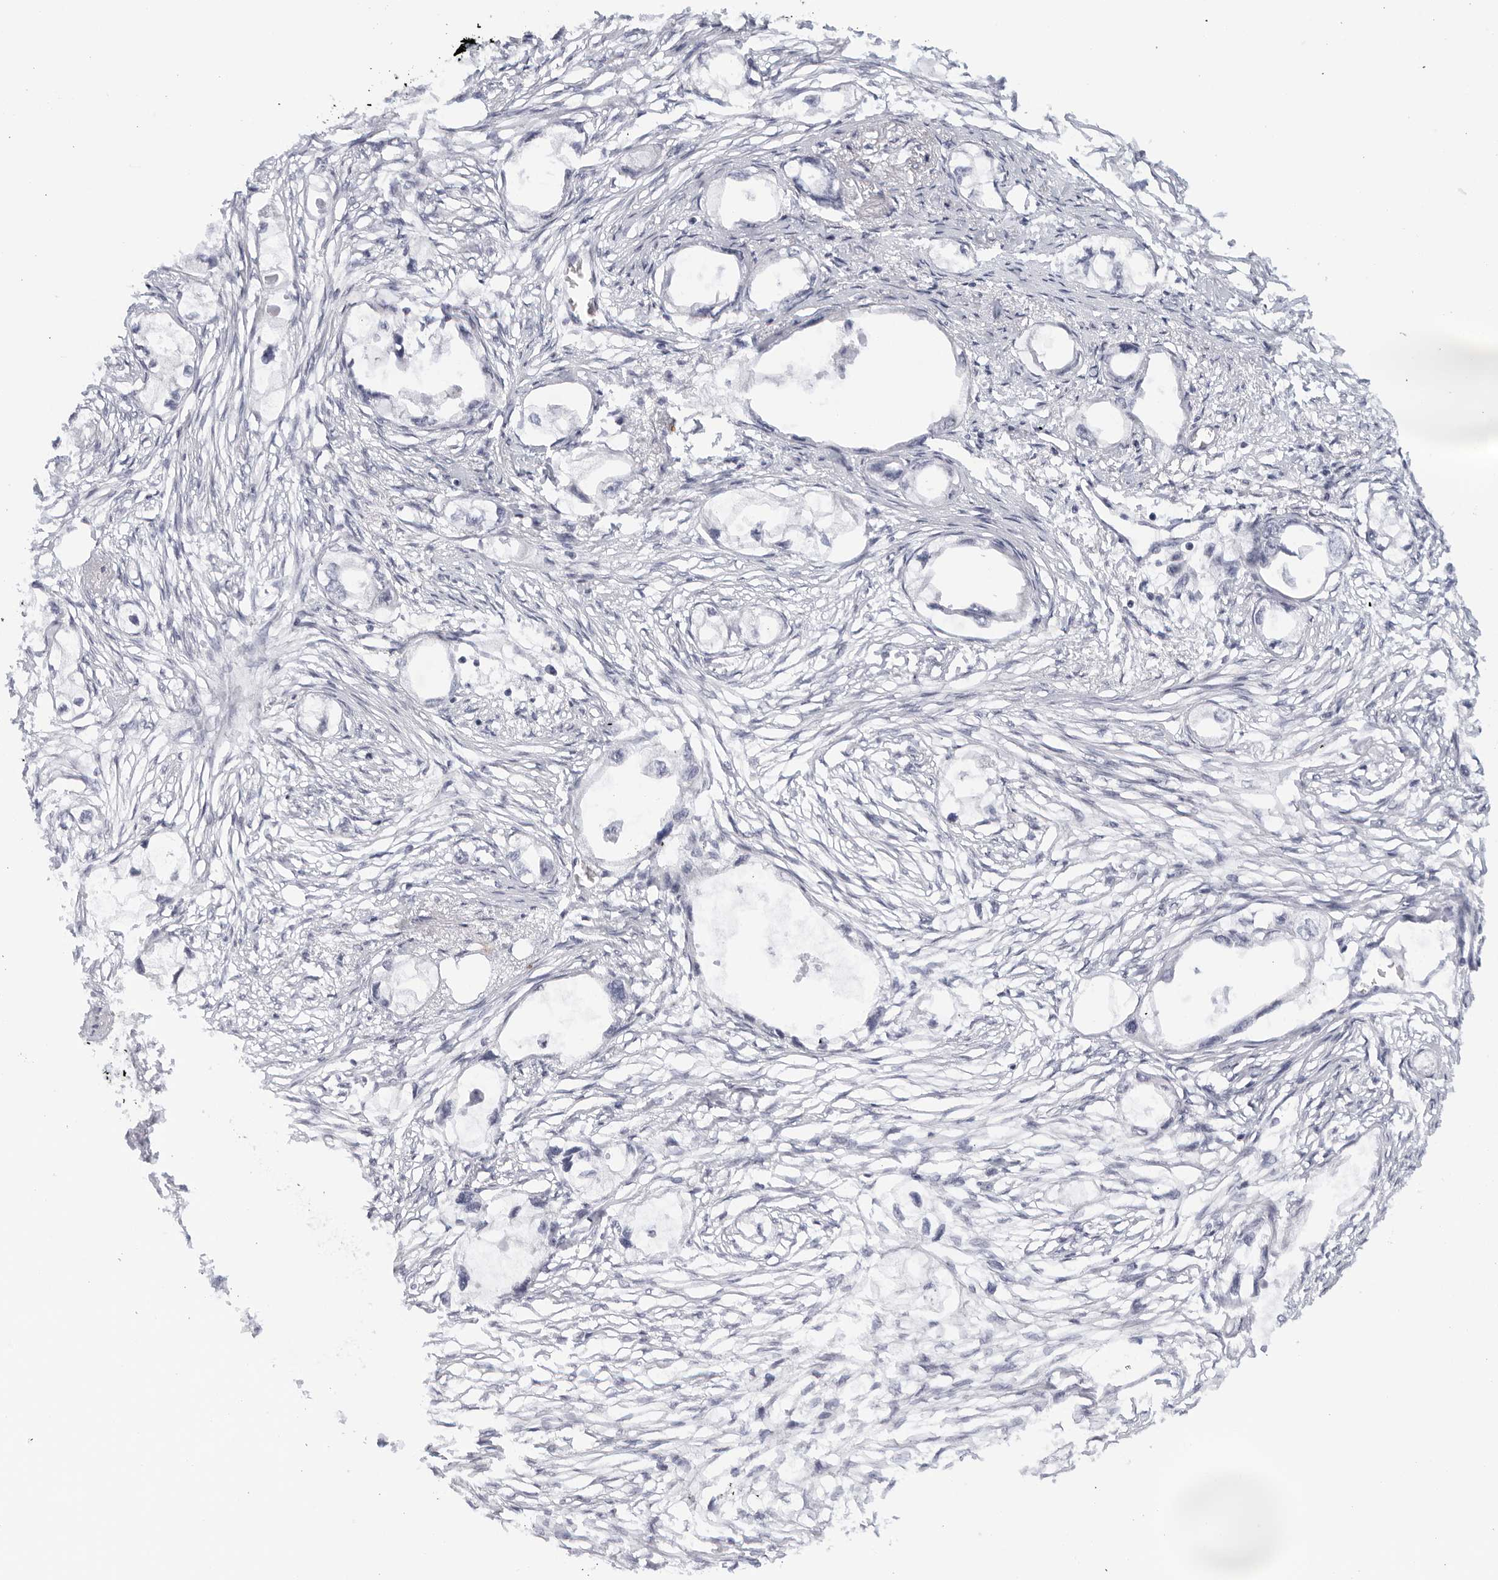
{"staining": {"intensity": "negative", "quantity": "none", "location": "none"}, "tissue": "endometrial cancer", "cell_type": "Tumor cells", "image_type": "cancer", "snomed": [{"axis": "morphology", "description": "Adenocarcinoma, NOS"}, {"axis": "morphology", "description": "Adenocarcinoma, metastatic, NOS"}, {"axis": "topography", "description": "Adipose tissue"}, {"axis": "topography", "description": "Endometrium"}], "caption": "A high-resolution image shows immunohistochemistry staining of endometrial cancer (metastatic adenocarcinoma), which shows no significant staining in tumor cells. (DAB IHC, high magnification).", "gene": "WDTC1", "patient": {"sex": "female", "age": 67}}